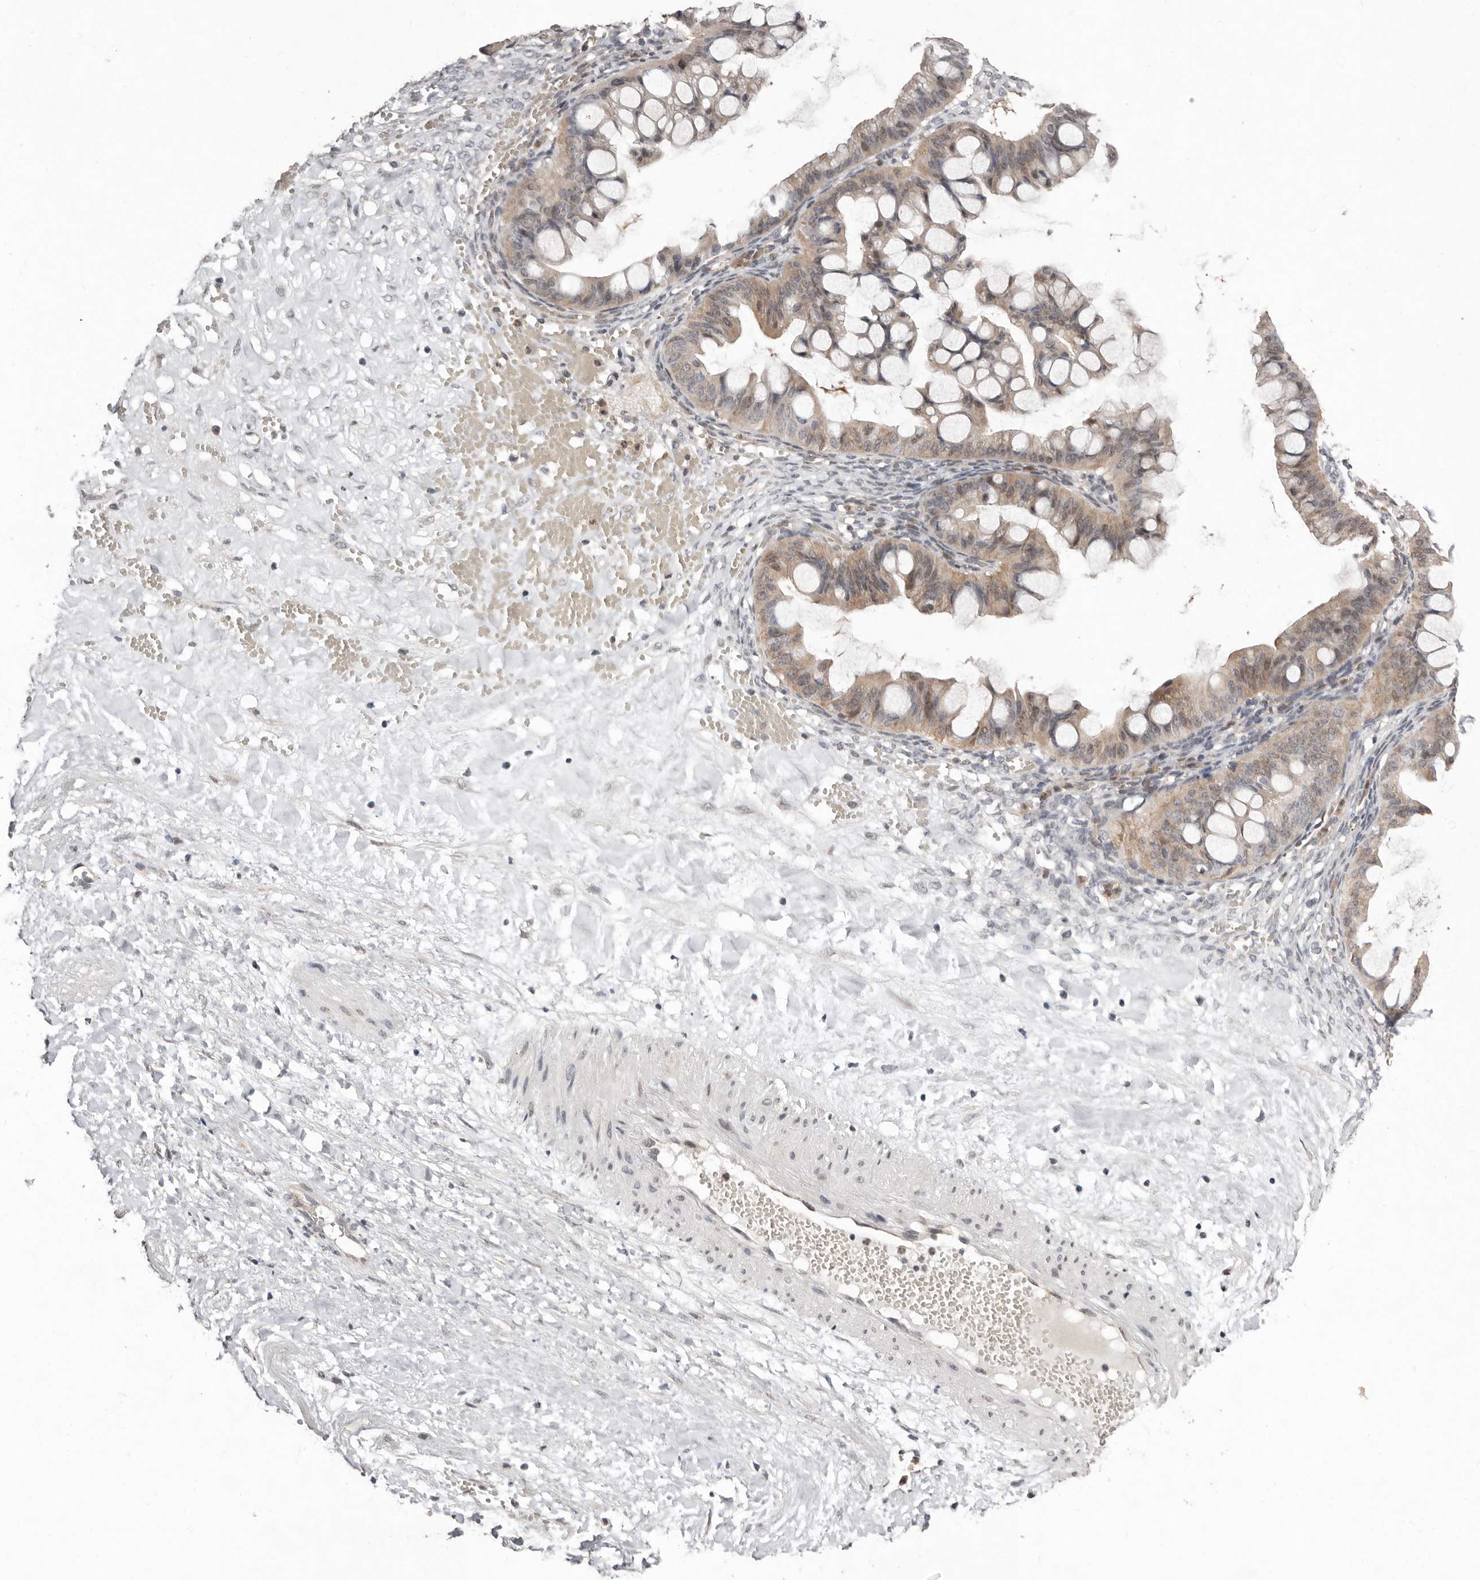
{"staining": {"intensity": "weak", "quantity": "25%-75%", "location": "cytoplasmic/membranous"}, "tissue": "ovarian cancer", "cell_type": "Tumor cells", "image_type": "cancer", "snomed": [{"axis": "morphology", "description": "Cystadenocarcinoma, mucinous, NOS"}, {"axis": "topography", "description": "Ovary"}], "caption": "Tumor cells exhibit low levels of weak cytoplasmic/membranous staining in about 25%-75% of cells in mucinous cystadenocarcinoma (ovarian).", "gene": "SULT1E1", "patient": {"sex": "female", "age": 73}}